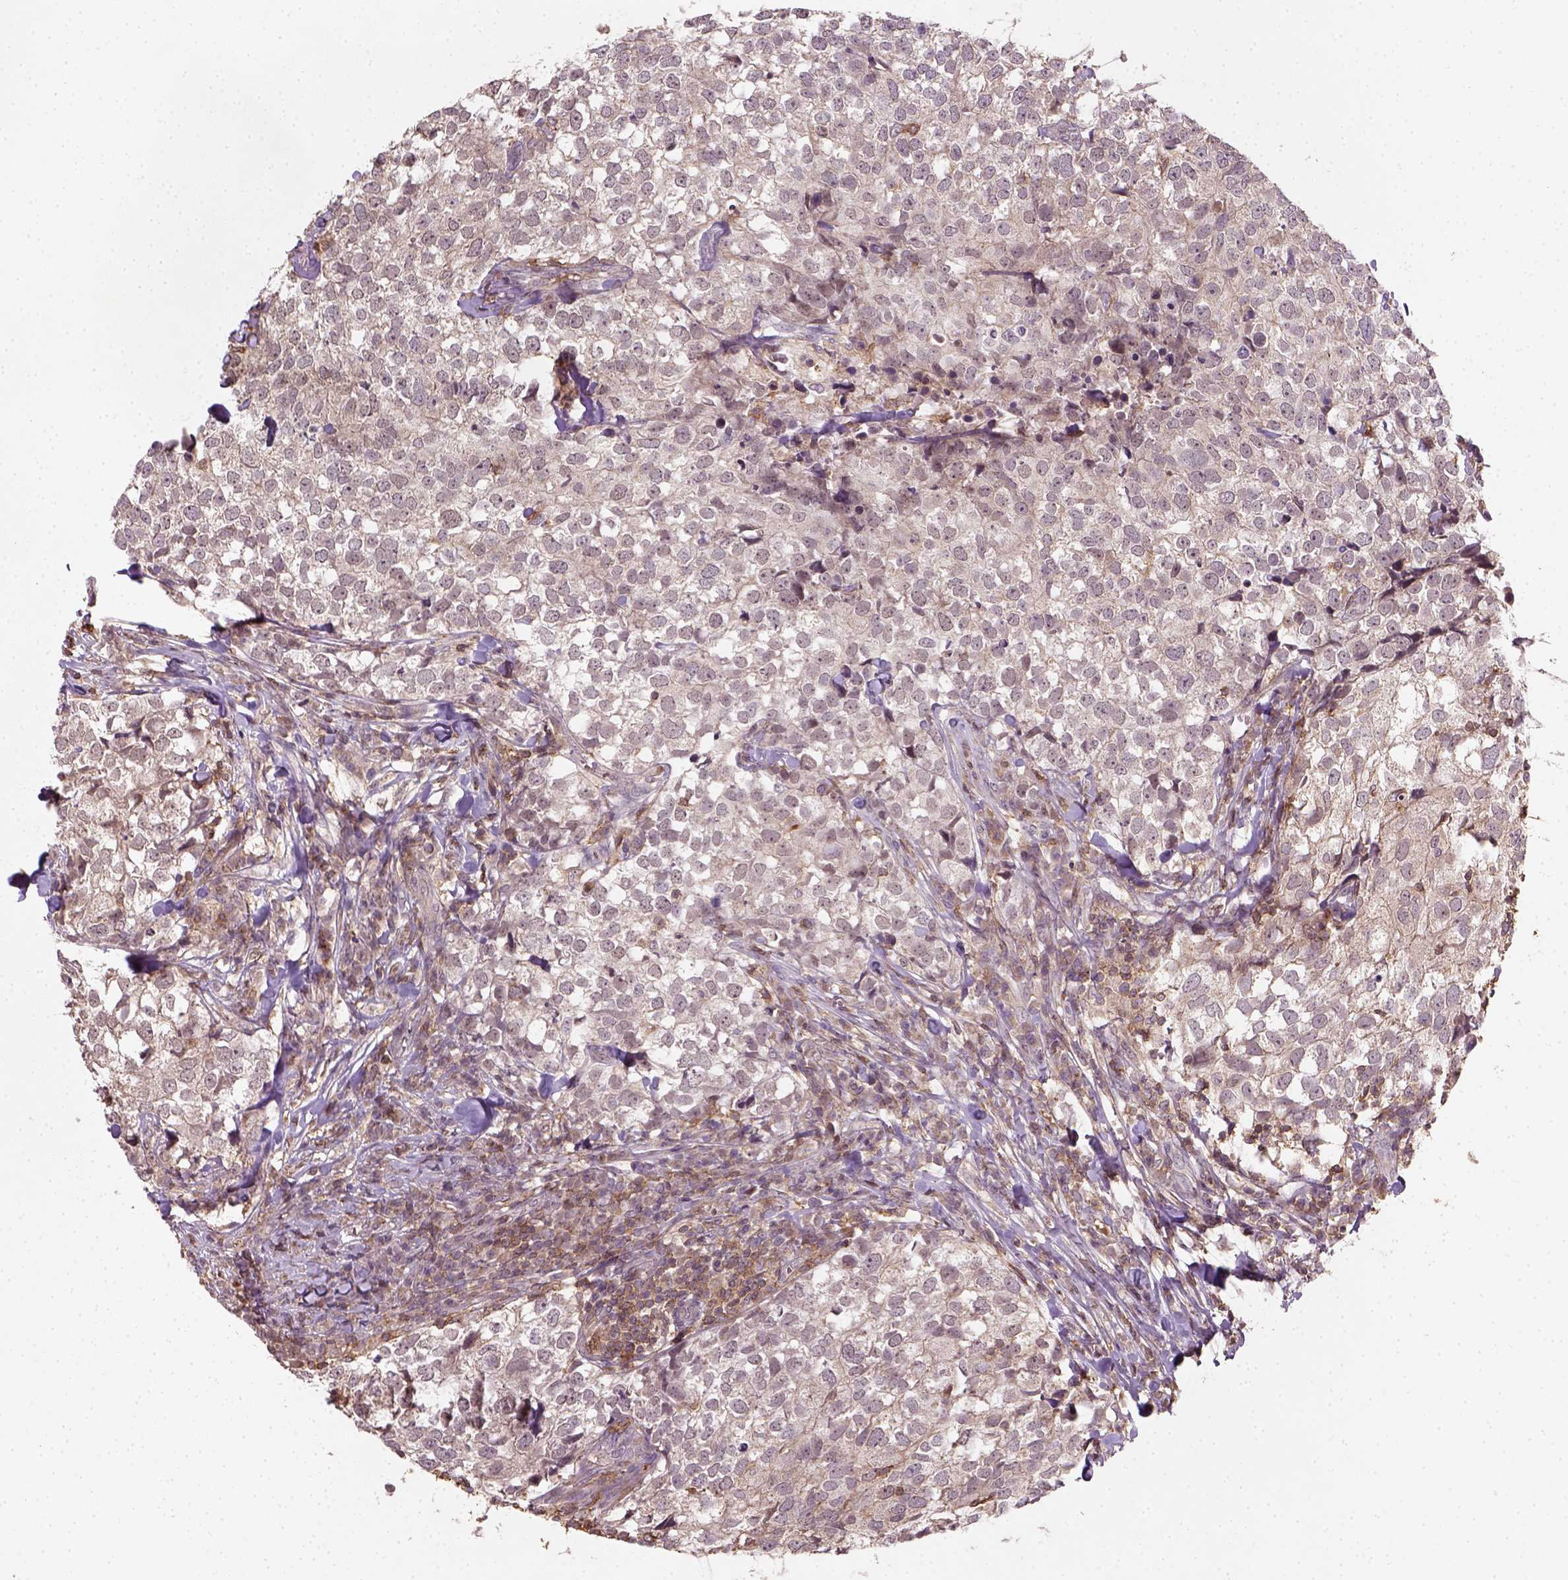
{"staining": {"intensity": "weak", "quantity": "25%-75%", "location": "cytoplasmic/membranous"}, "tissue": "breast cancer", "cell_type": "Tumor cells", "image_type": "cancer", "snomed": [{"axis": "morphology", "description": "Duct carcinoma"}, {"axis": "topography", "description": "Breast"}], "caption": "Weak cytoplasmic/membranous expression is appreciated in about 25%-75% of tumor cells in breast cancer (intraductal carcinoma).", "gene": "CAMKK1", "patient": {"sex": "female", "age": 30}}